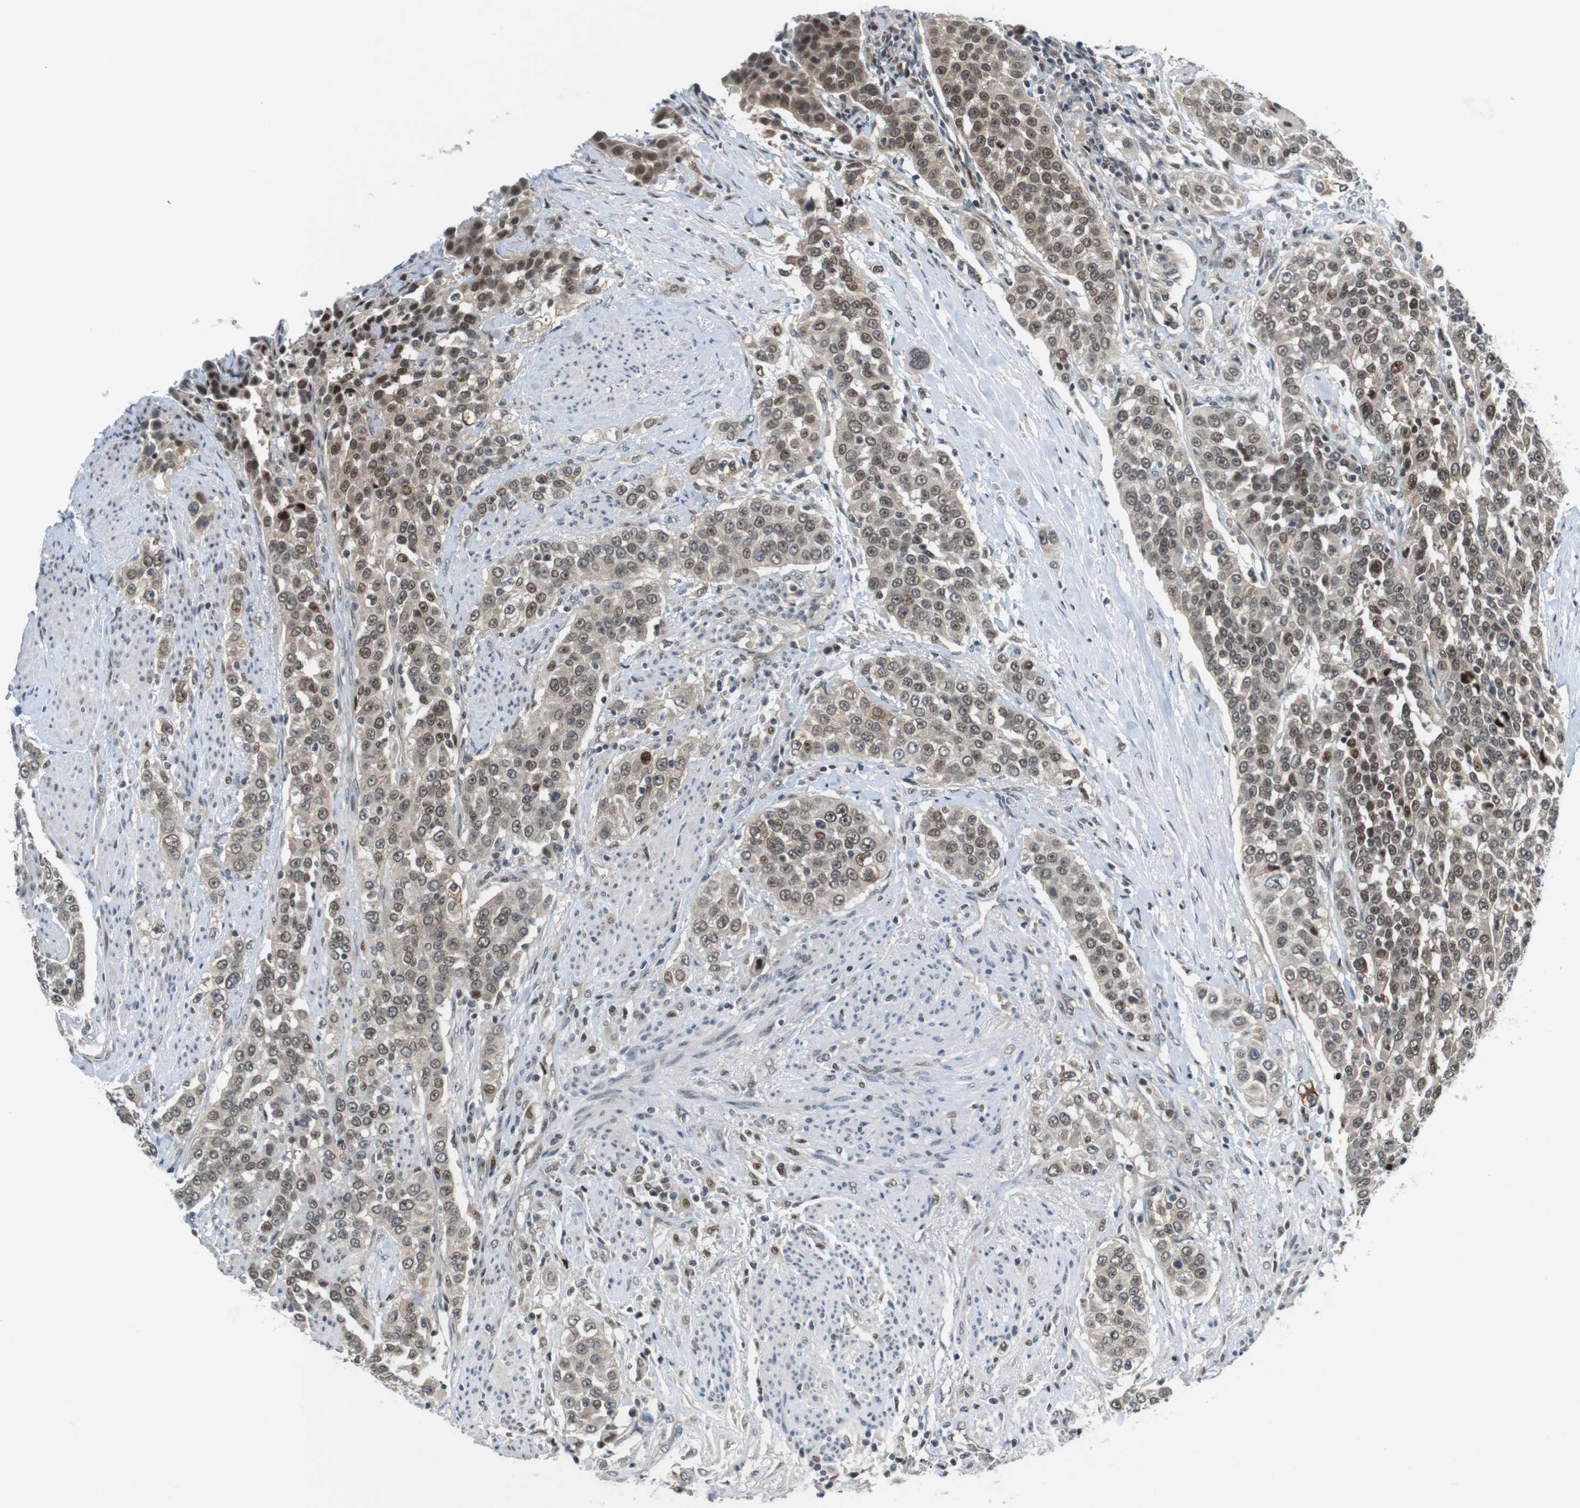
{"staining": {"intensity": "moderate", "quantity": ">75%", "location": "cytoplasmic/membranous,nuclear"}, "tissue": "urothelial cancer", "cell_type": "Tumor cells", "image_type": "cancer", "snomed": [{"axis": "morphology", "description": "Urothelial carcinoma, High grade"}, {"axis": "topography", "description": "Urinary bladder"}], "caption": "A micrograph showing moderate cytoplasmic/membranous and nuclear positivity in about >75% of tumor cells in urothelial cancer, as visualized by brown immunohistochemical staining.", "gene": "MAPKAPK5", "patient": {"sex": "female", "age": 80}}